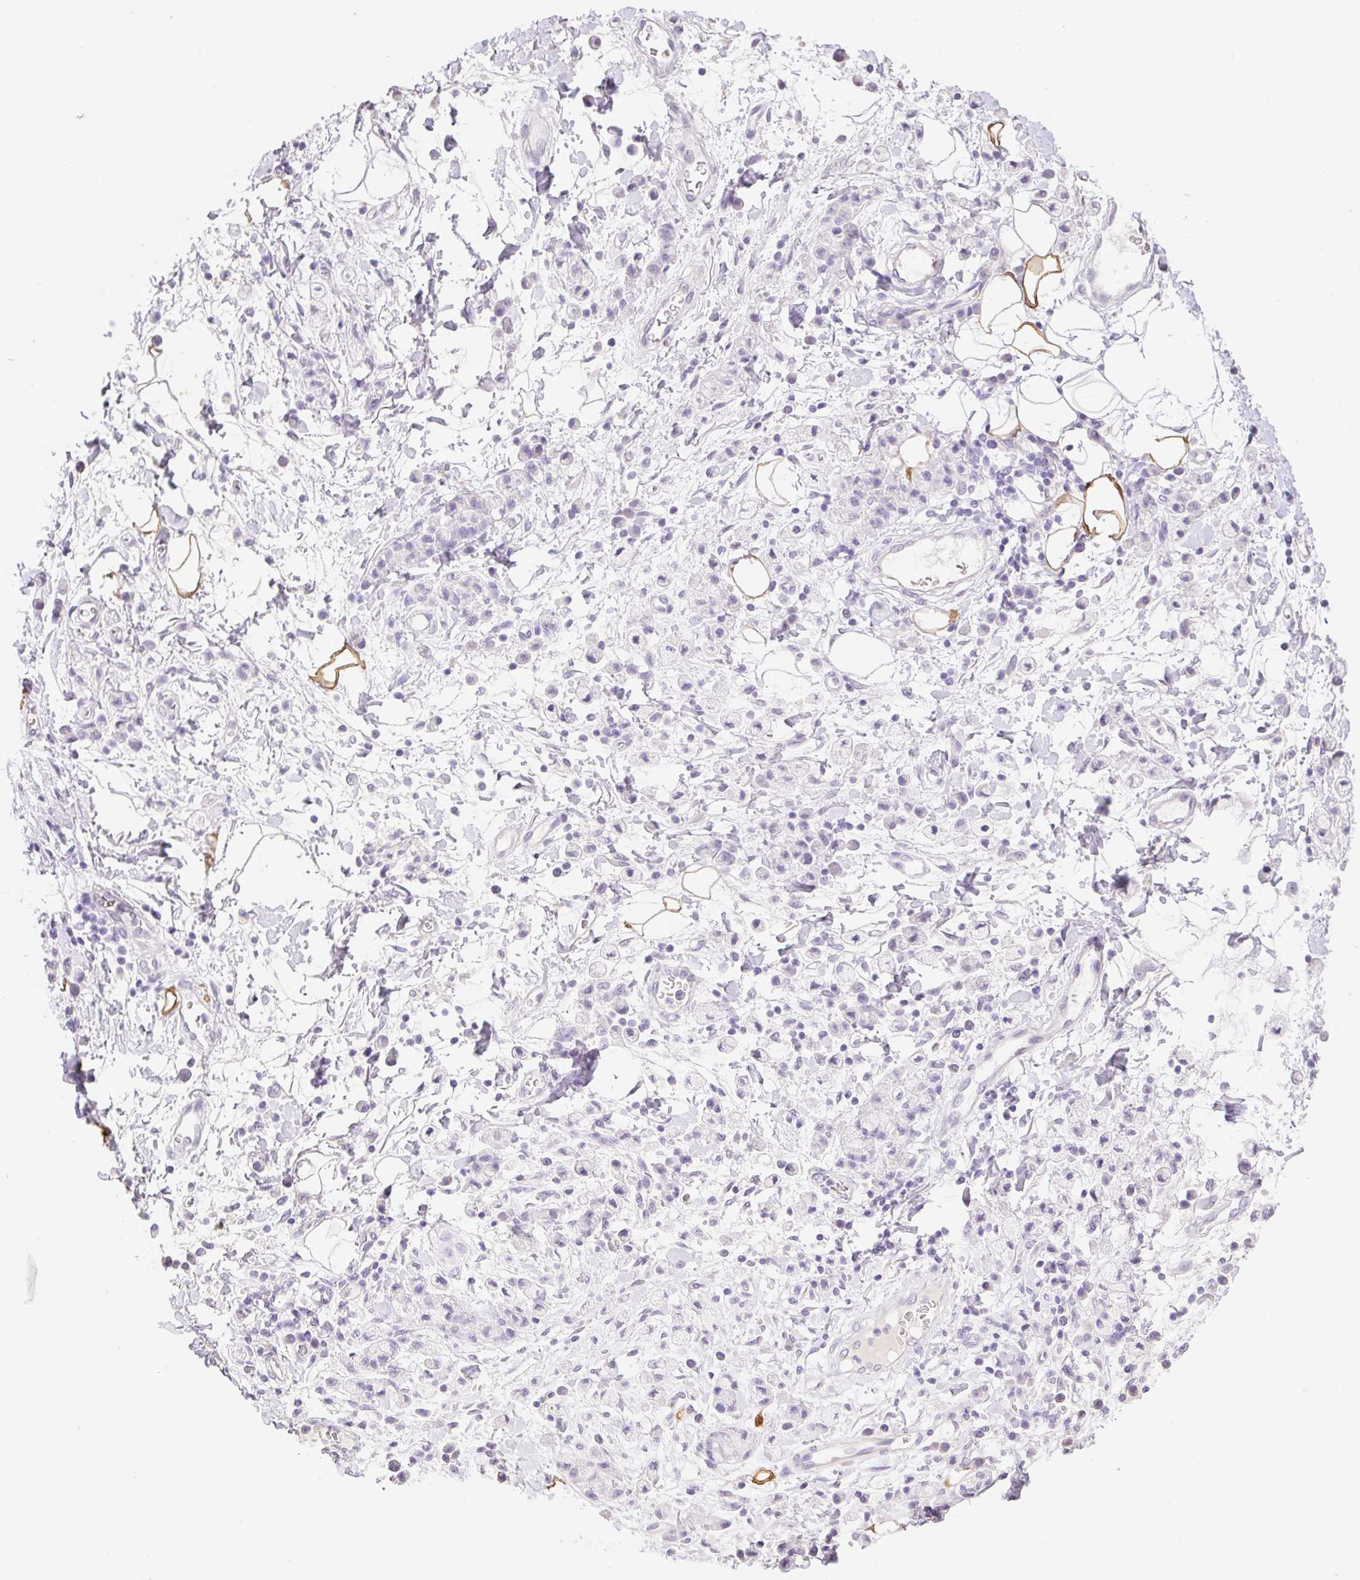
{"staining": {"intensity": "negative", "quantity": "none", "location": "none"}, "tissue": "stomach cancer", "cell_type": "Tumor cells", "image_type": "cancer", "snomed": [{"axis": "morphology", "description": "Adenocarcinoma, NOS"}, {"axis": "topography", "description": "Stomach"}], "caption": "This is an immunohistochemistry histopathology image of human adenocarcinoma (stomach). There is no expression in tumor cells.", "gene": "HCRTR2", "patient": {"sex": "male", "age": 77}}